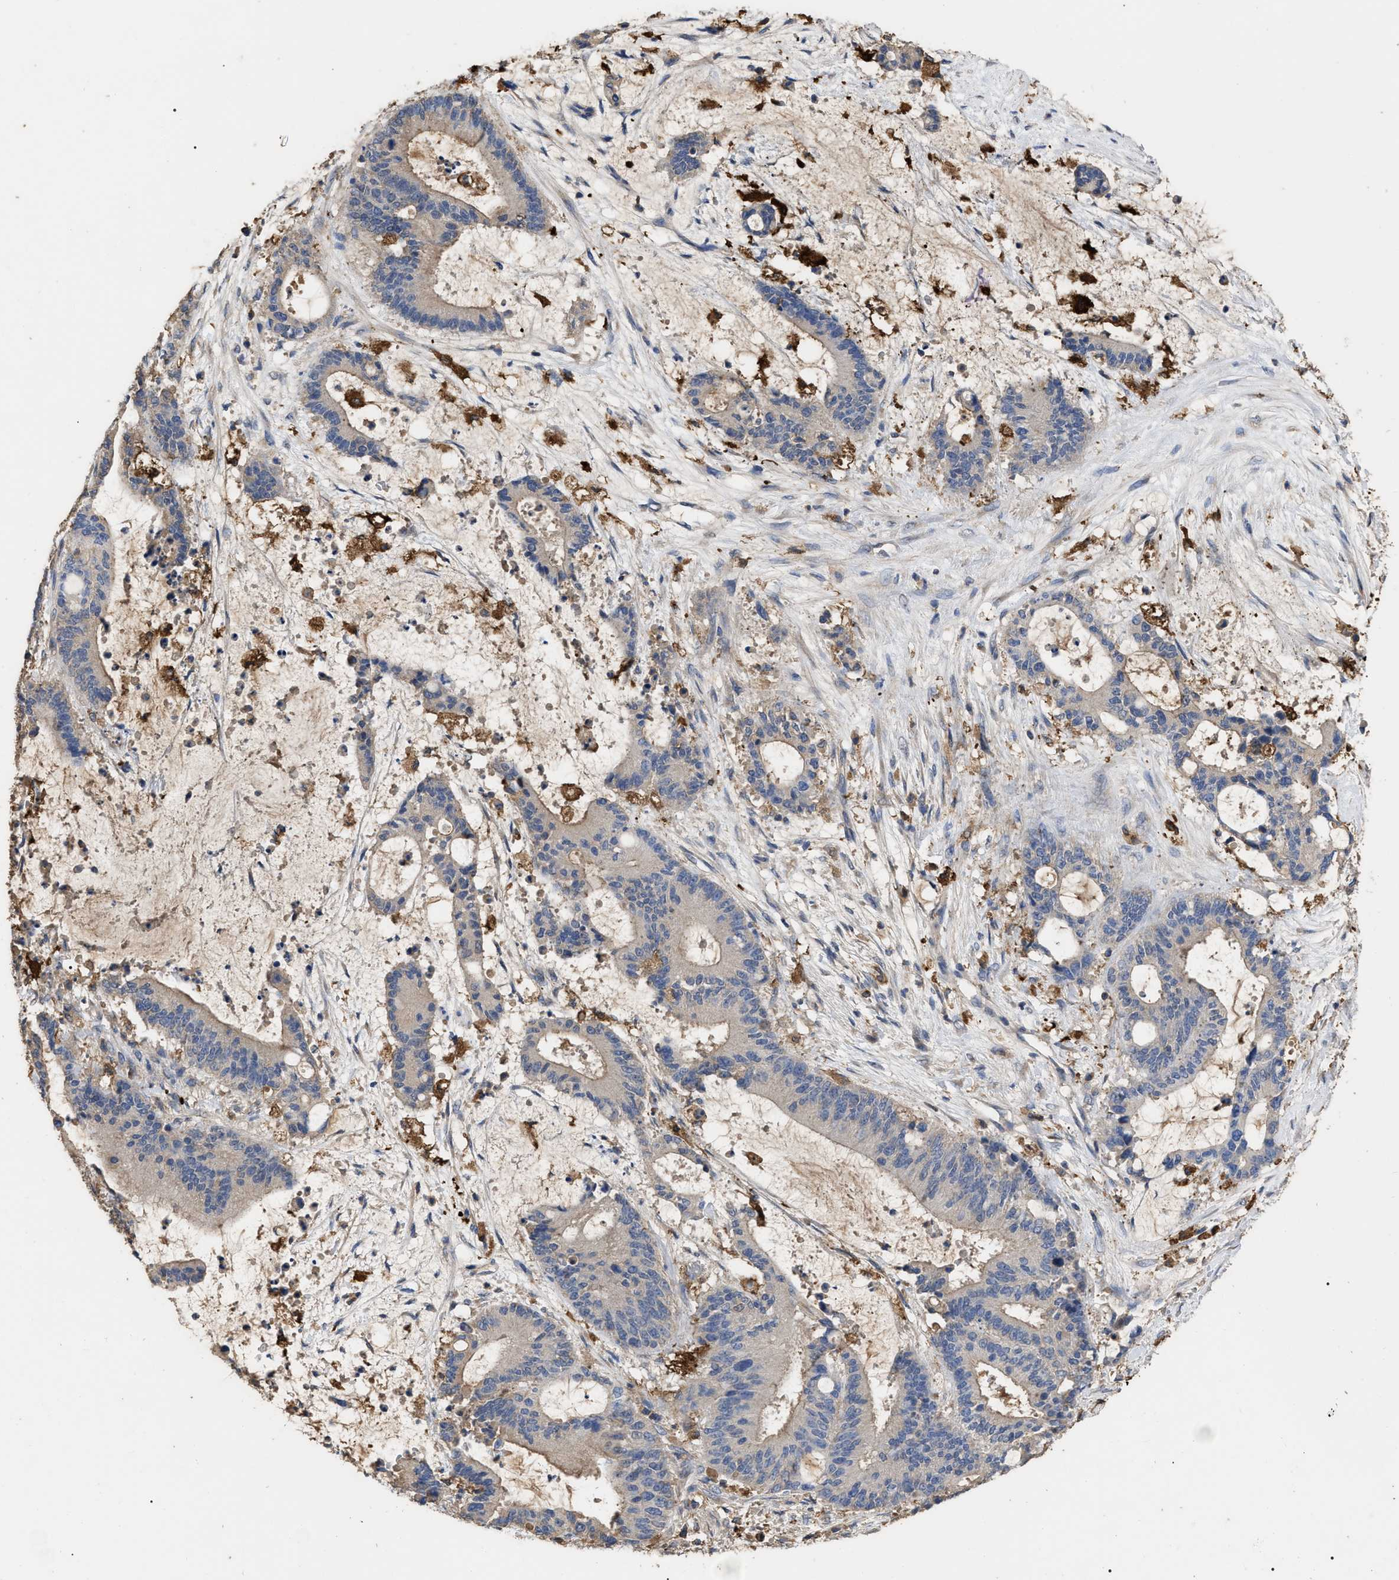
{"staining": {"intensity": "negative", "quantity": "none", "location": "none"}, "tissue": "liver cancer", "cell_type": "Tumor cells", "image_type": "cancer", "snomed": [{"axis": "morphology", "description": "Normal tissue, NOS"}, {"axis": "morphology", "description": "Cholangiocarcinoma"}, {"axis": "topography", "description": "Liver"}, {"axis": "topography", "description": "Peripheral nerve tissue"}], "caption": "High magnification brightfield microscopy of liver cancer stained with DAB (brown) and counterstained with hematoxylin (blue): tumor cells show no significant expression. The staining was performed using DAB (3,3'-diaminobenzidine) to visualize the protein expression in brown, while the nuclei were stained in blue with hematoxylin (Magnification: 20x).", "gene": "GPR179", "patient": {"sex": "female", "age": 73}}